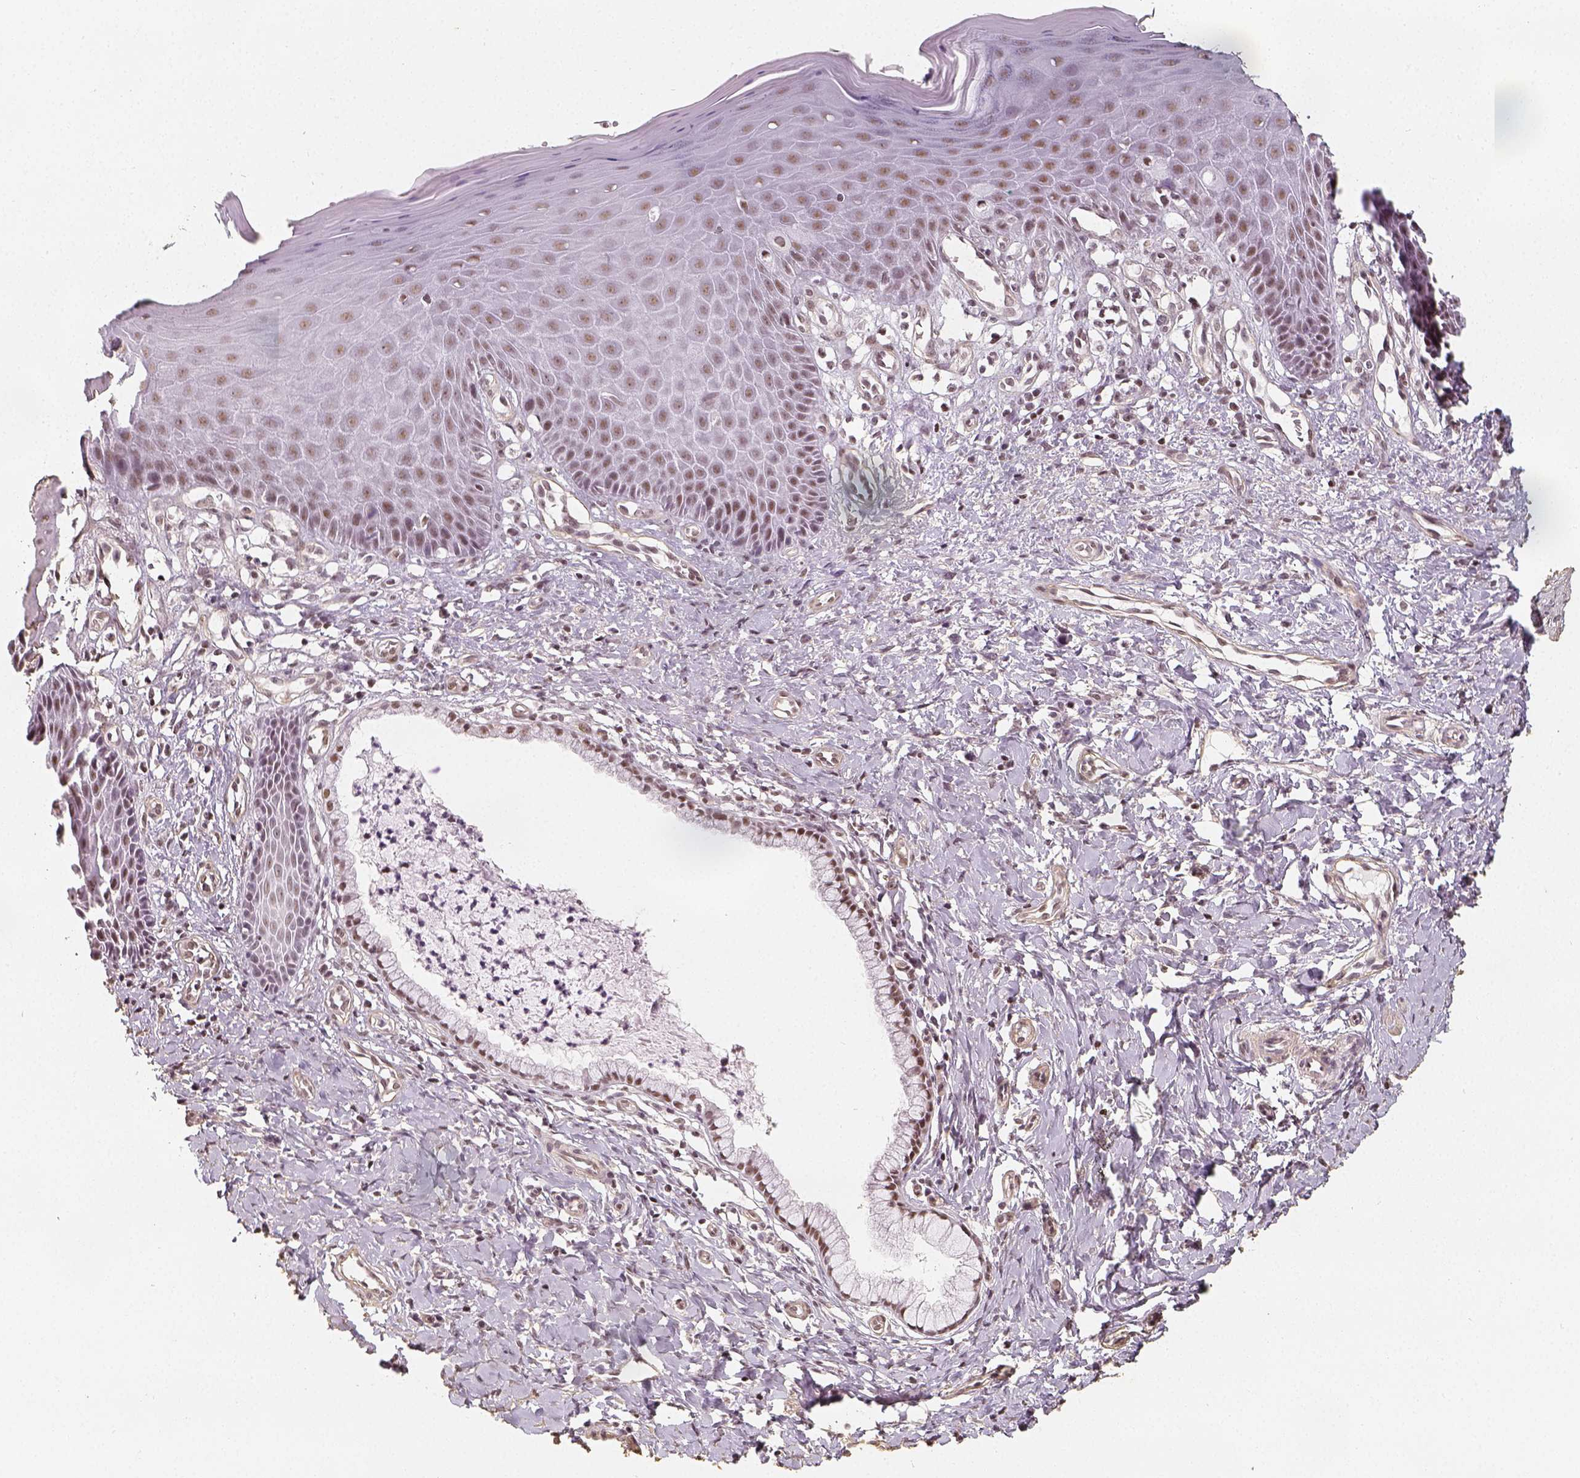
{"staining": {"intensity": "moderate", "quantity": ">75%", "location": "nuclear"}, "tissue": "vagina", "cell_type": "Squamous epithelial cells", "image_type": "normal", "snomed": [{"axis": "morphology", "description": "Normal tissue, NOS"}, {"axis": "topography", "description": "Vagina"}], "caption": "Brown immunohistochemical staining in normal vagina reveals moderate nuclear expression in about >75% of squamous epithelial cells. The protein of interest is stained brown, and the nuclei are stained in blue (DAB IHC with brightfield microscopy, high magnification).", "gene": "HDAC1", "patient": {"sex": "female", "age": 83}}